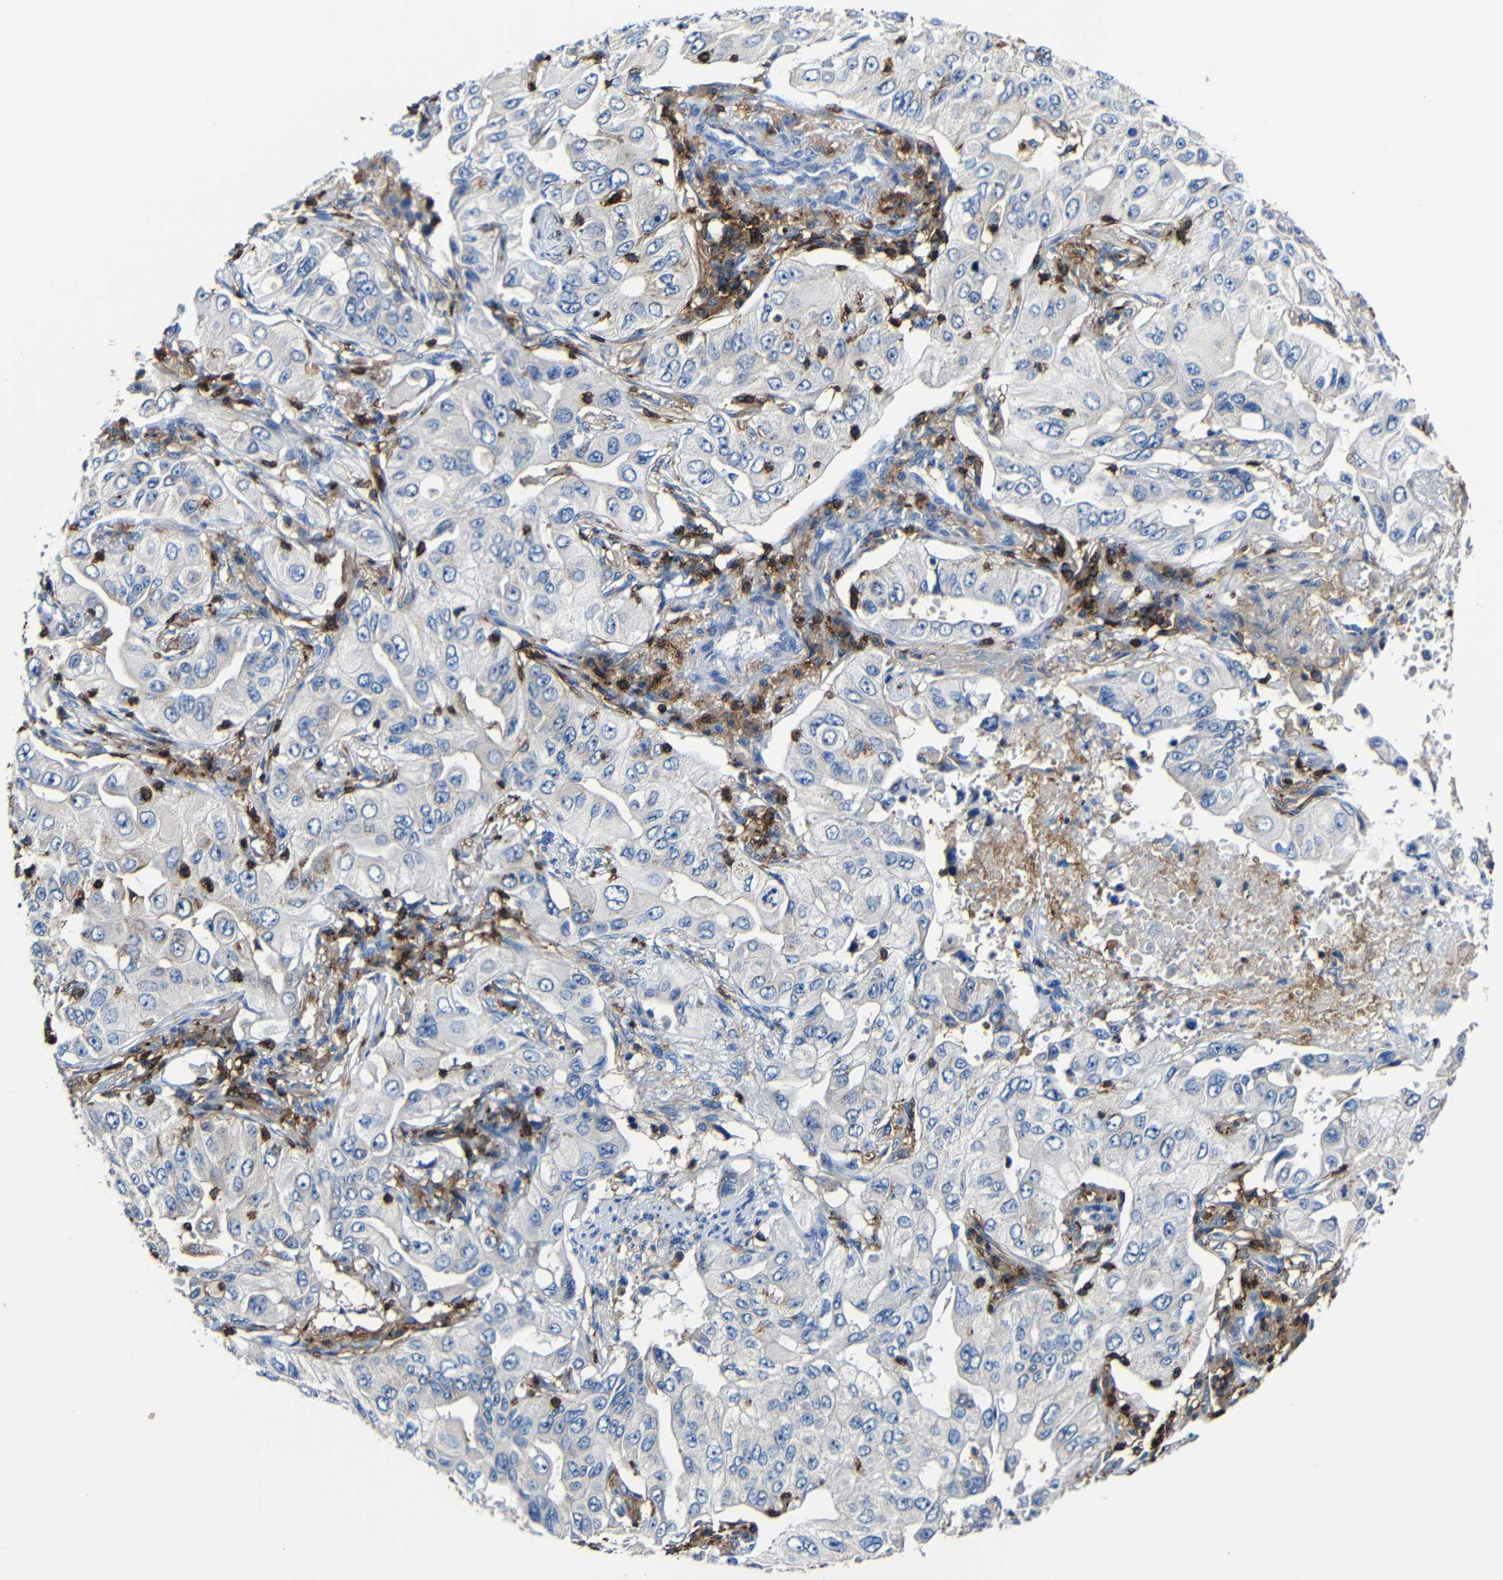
{"staining": {"intensity": "negative", "quantity": "none", "location": "none"}, "tissue": "lung cancer", "cell_type": "Tumor cells", "image_type": "cancer", "snomed": [{"axis": "morphology", "description": "Adenocarcinoma, NOS"}, {"axis": "topography", "description": "Lung"}], "caption": "Immunohistochemistry (IHC) photomicrograph of neoplastic tissue: lung cancer (adenocarcinoma) stained with DAB displays no significant protein positivity in tumor cells.", "gene": "P2RY12", "patient": {"sex": "male", "age": 84}}